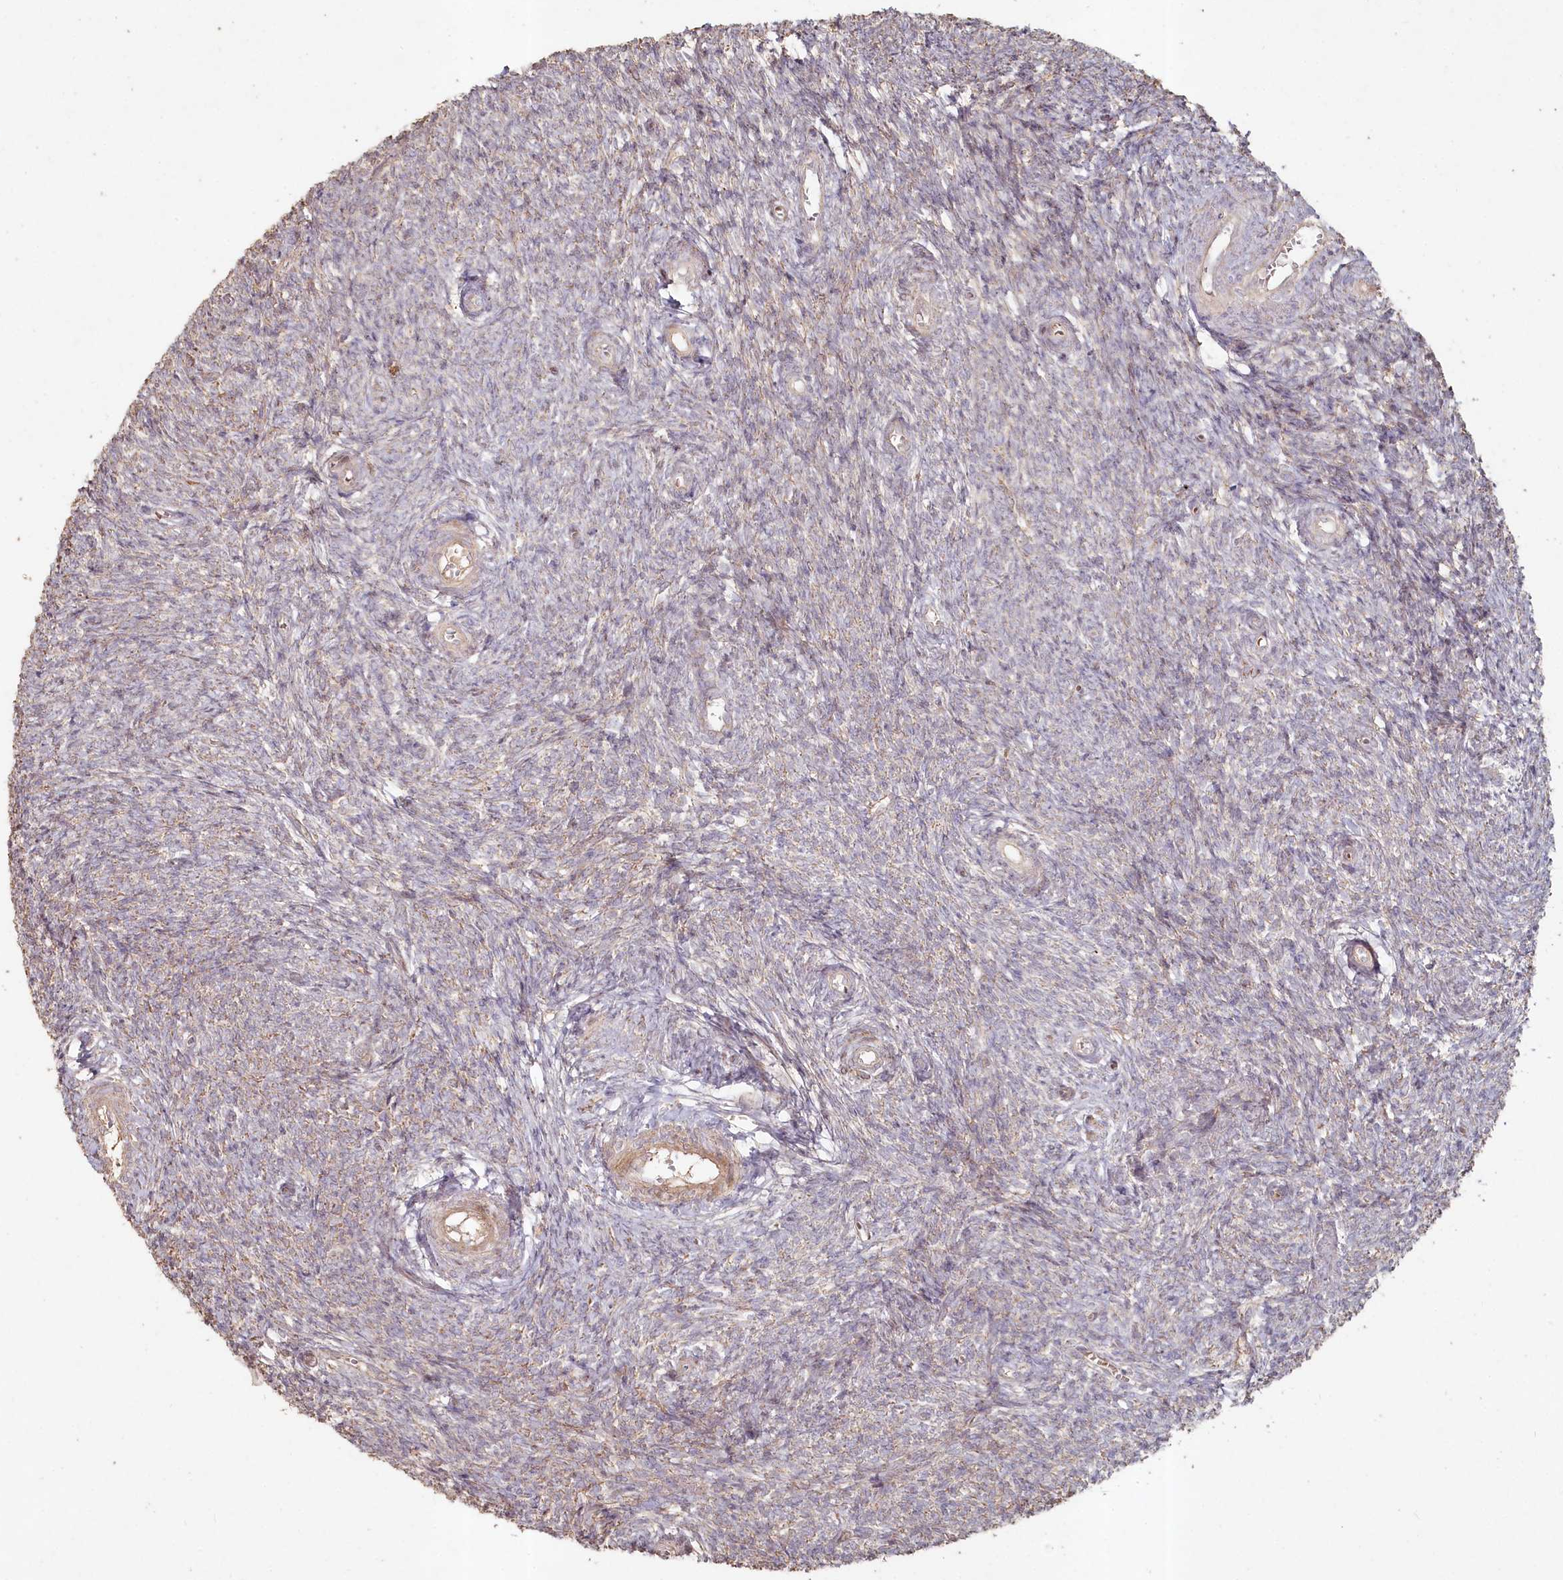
{"staining": {"intensity": "weak", "quantity": "<25%", "location": "cytoplasmic/membranous"}, "tissue": "ovary", "cell_type": "Ovarian stroma cells", "image_type": "normal", "snomed": [{"axis": "morphology", "description": "Normal tissue, NOS"}, {"axis": "topography", "description": "Ovary"}], "caption": "Immunohistochemistry (IHC) of normal human ovary shows no staining in ovarian stroma cells.", "gene": "HAL", "patient": {"sex": "female", "age": 44}}